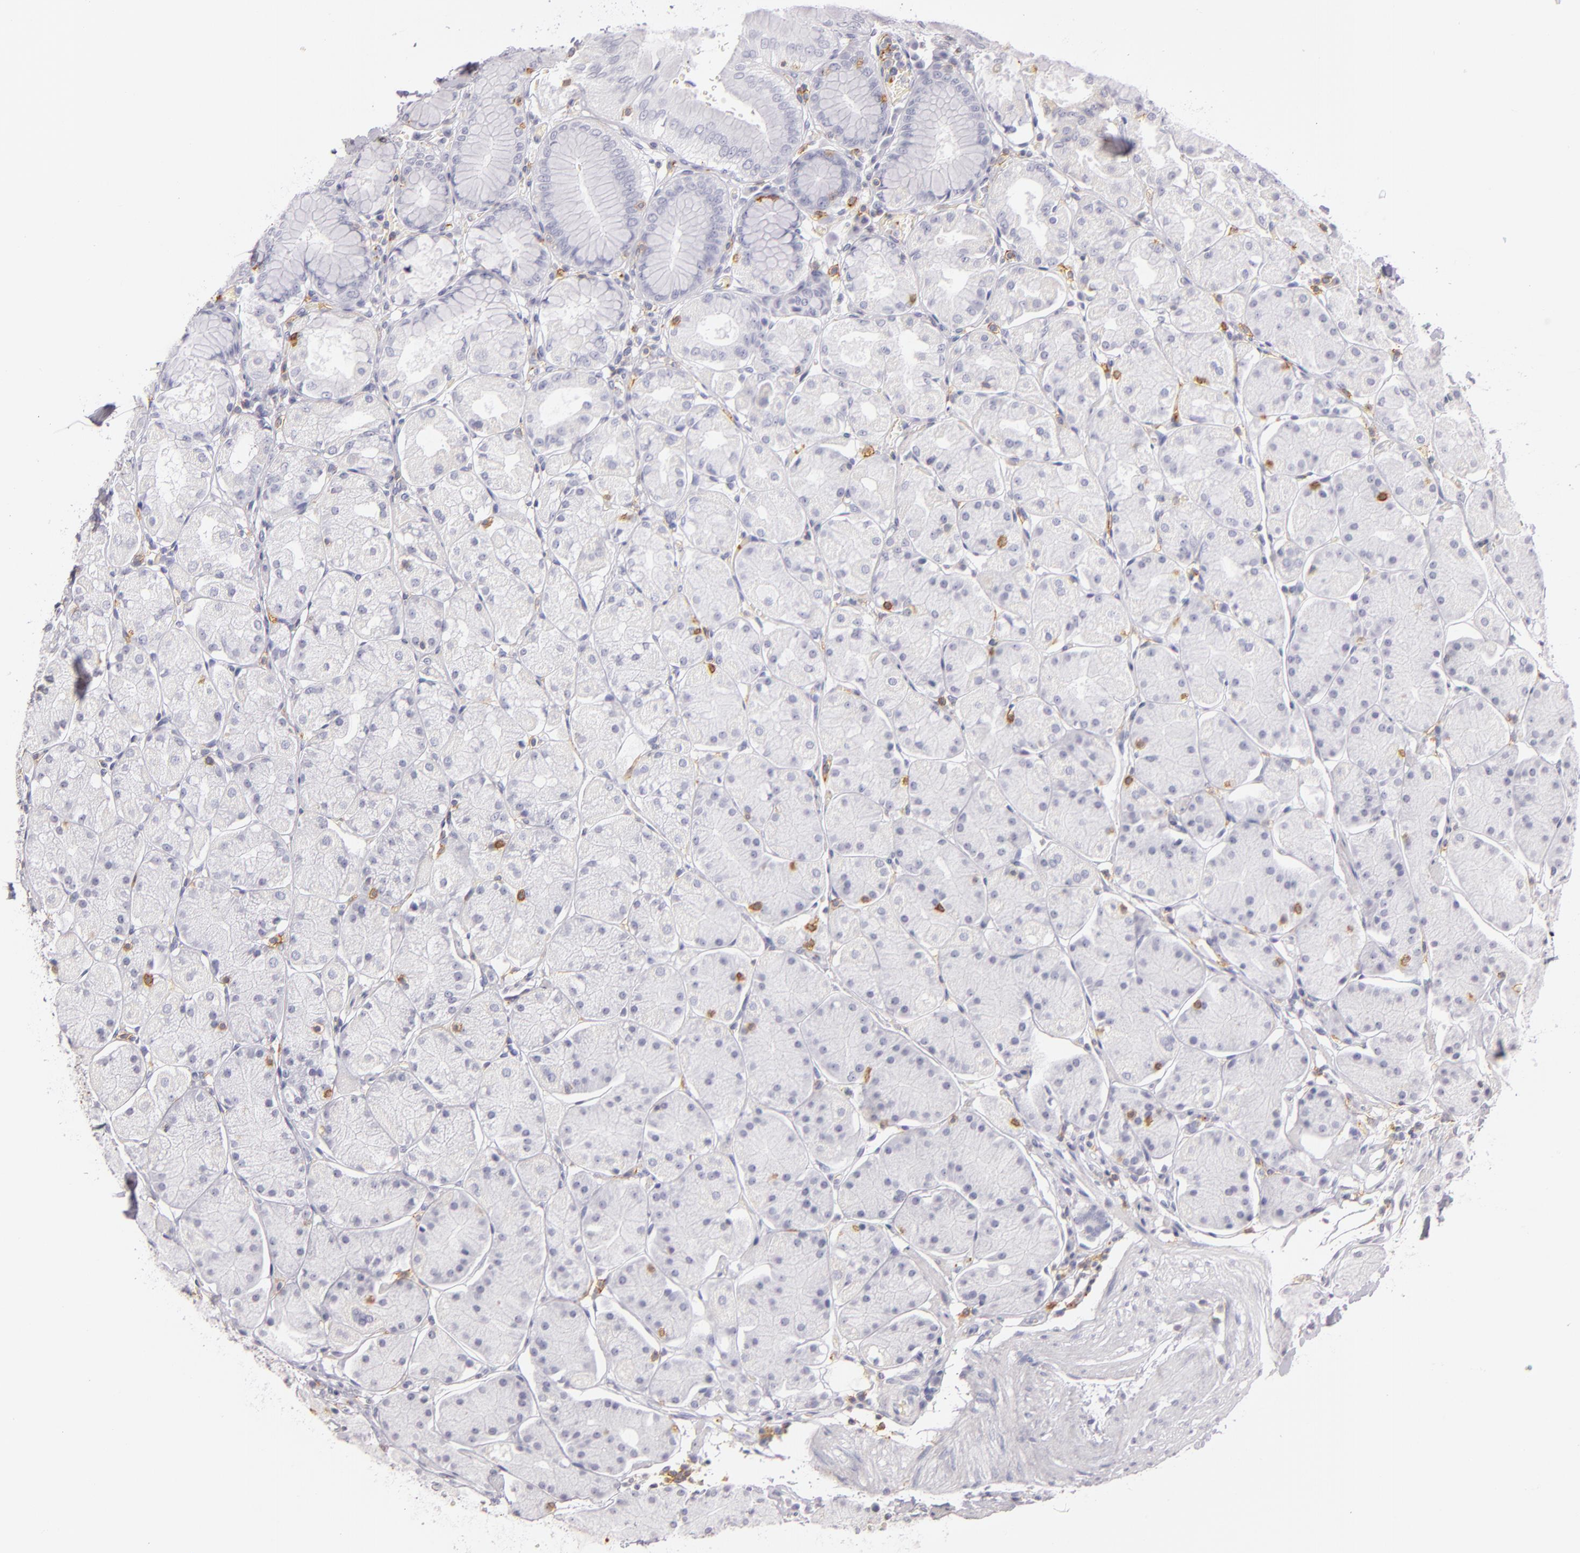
{"staining": {"intensity": "negative", "quantity": "none", "location": "none"}, "tissue": "stomach", "cell_type": "Glandular cells", "image_type": "normal", "snomed": [{"axis": "morphology", "description": "Normal tissue, NOS"}, {"axis": "topography", "description": "Stomach, upper"}, {"axis": "topography", "description": "Stomach"}], "caption": "Immunohistochemistry (IHC) of unremarkable human stomach shows no positivity in glandular cells. The staining was performed using DAB to visualize the protein expression in brown, while the nuclei were stained in blue with hematoxylin (Magnification: 20x).", "gene": "LAT", "patient": {"sex": "male", "age": 76}}